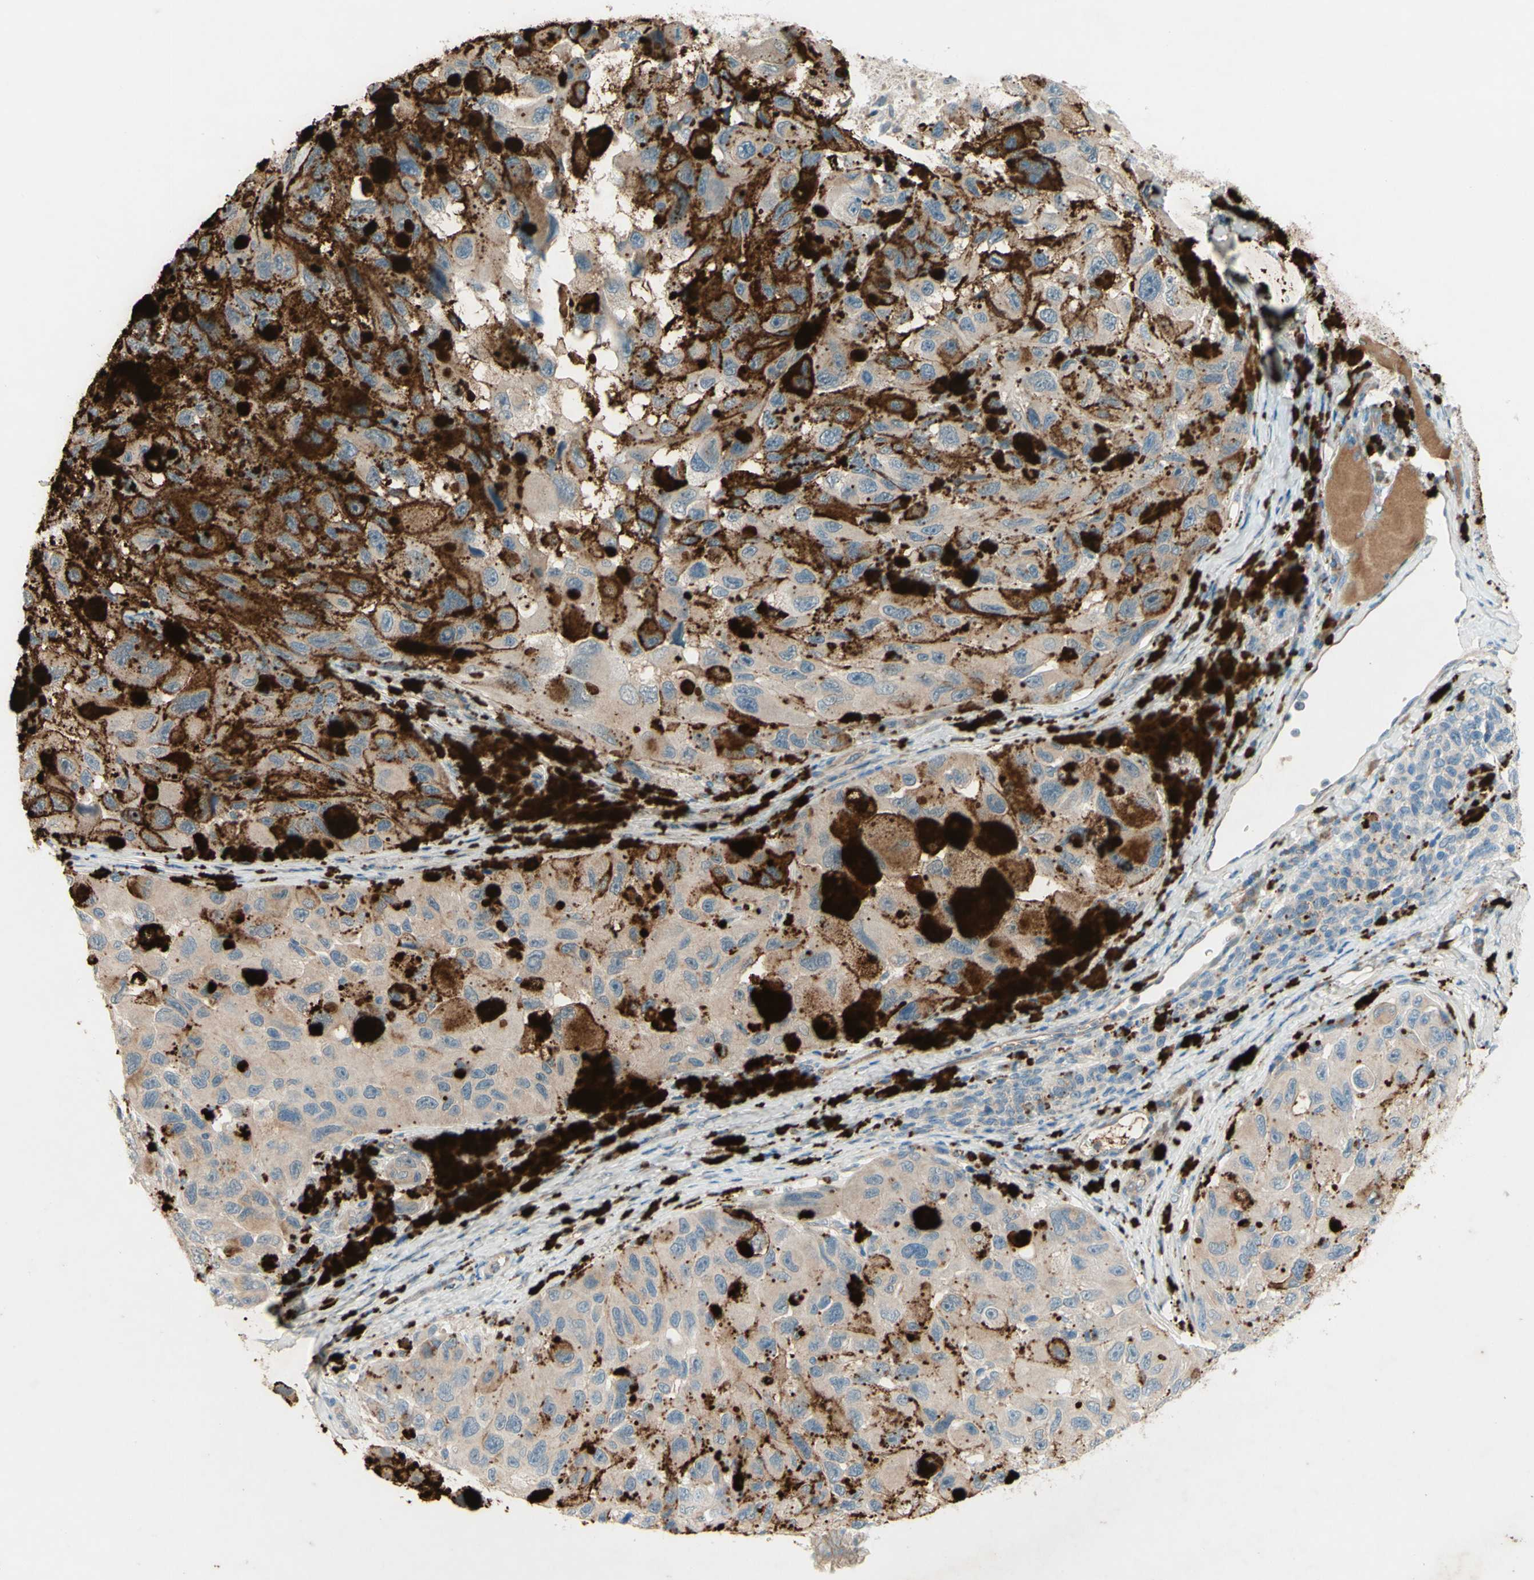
{"staining": {"intensity": "weak", "quantity": "<25%", "location": "cytoplasmic/membranous"}, "tissue": "melanoma", "cell_type": "Tumor cells", "image_type": "cancer", "snomed": [{"axis": "morphology", "description": "Malignant melanoma, NOS"}, {"axis": "topography", "description": "Skin"}], "caption": "The image demonstrates no significant expression in tumor cells of malignant melanoma.", "gene": "IL2", "patient": {"sex": "female", "age": 73}}